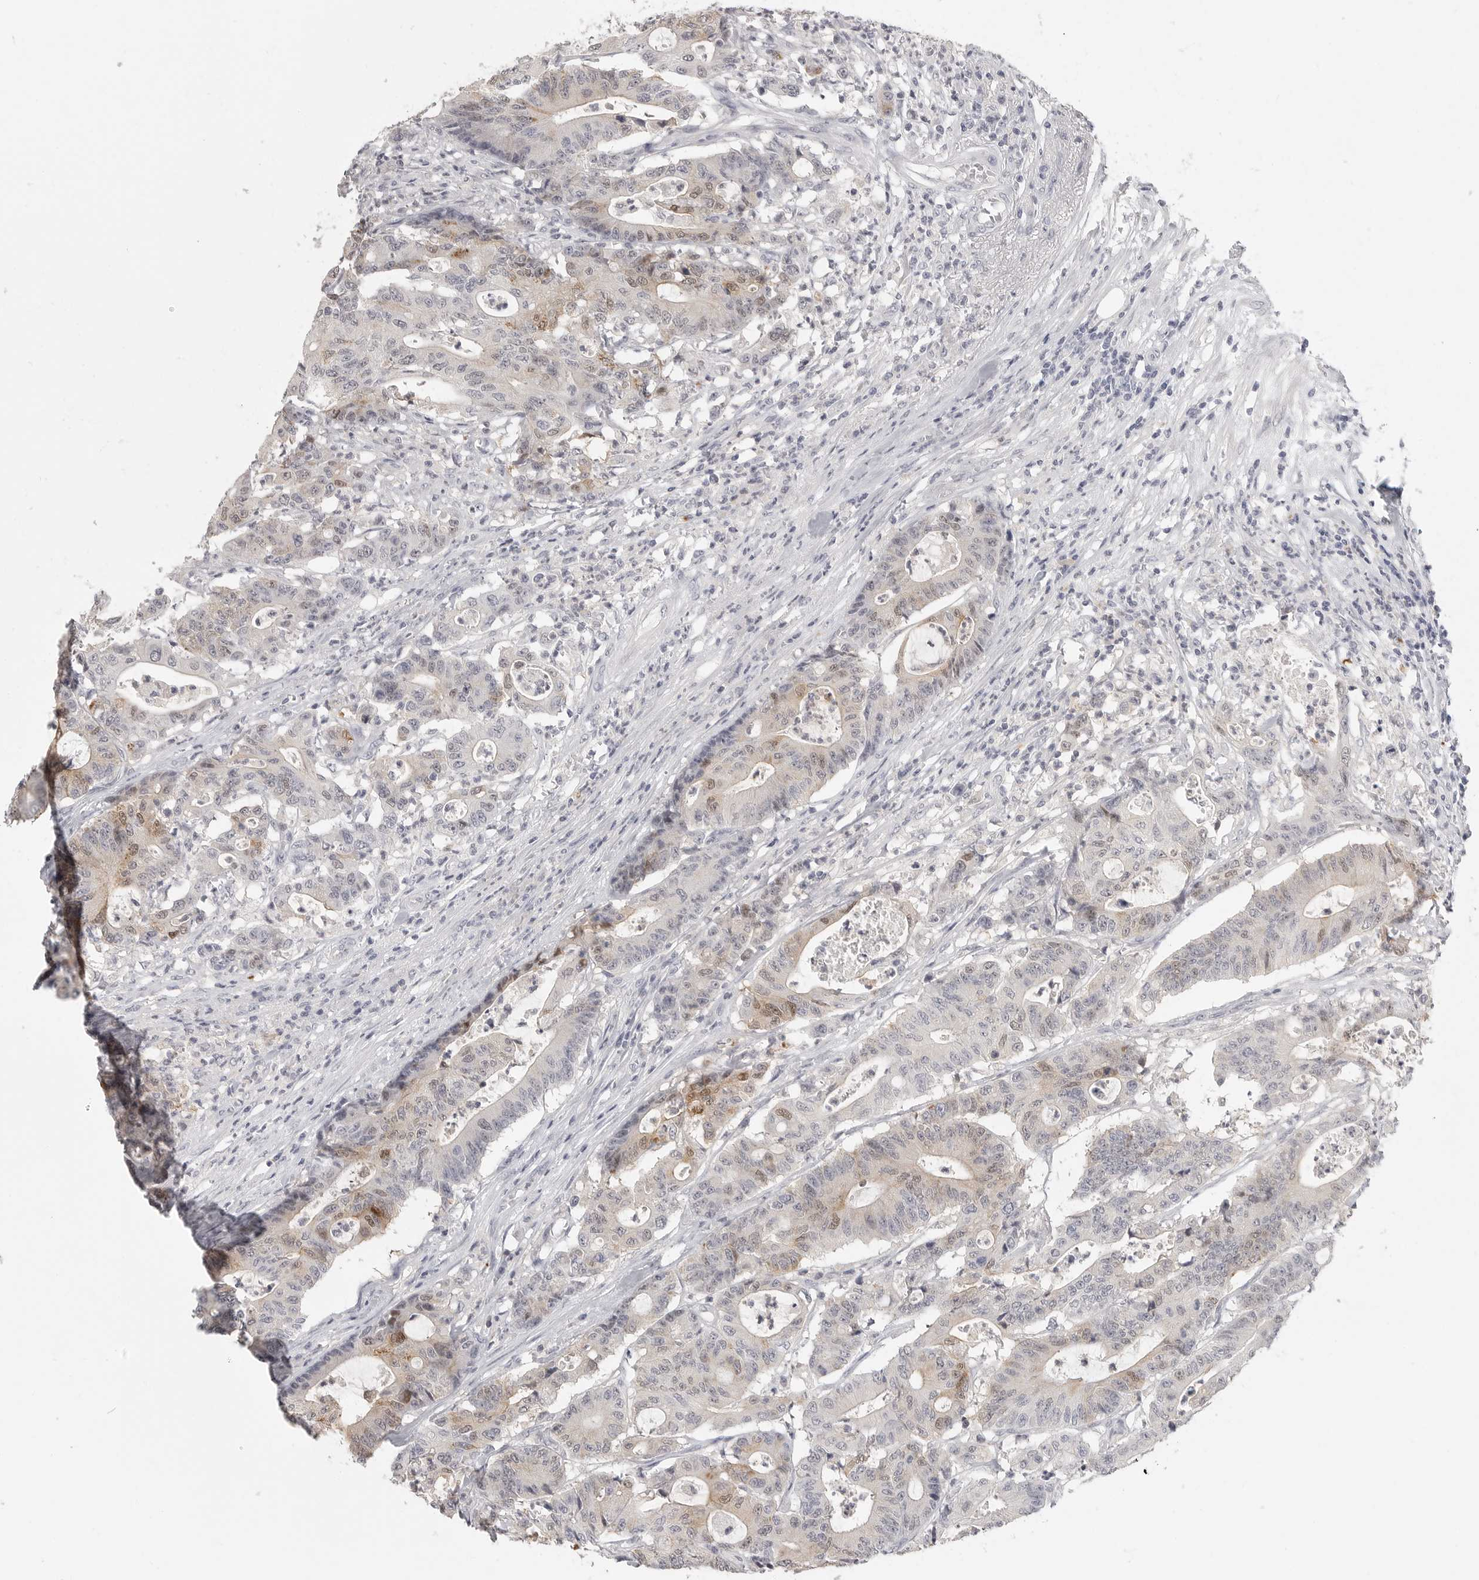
{"staining": {"intensity": "moderate", "quantity": "<25%", "location": "nuclear"}, "tissue": "colorectal cancer", "cell_type": "Tumor cells", "image_type": "cancer", "snomed": [{"axis": "morphology", "description": "Adenocarcinoma, NOS"}, {"axis": "topography", "description": "Colon"}], "caption": "Colorectal cancer stained with IHC demonstrates moderate nuclear staining in approximately <25% of tumor cells. Ihc stains the protein in brown and the nuclei are stained blue.", "gene": "HMGCS2", "patient": {"sex": "female", "age": 84}}